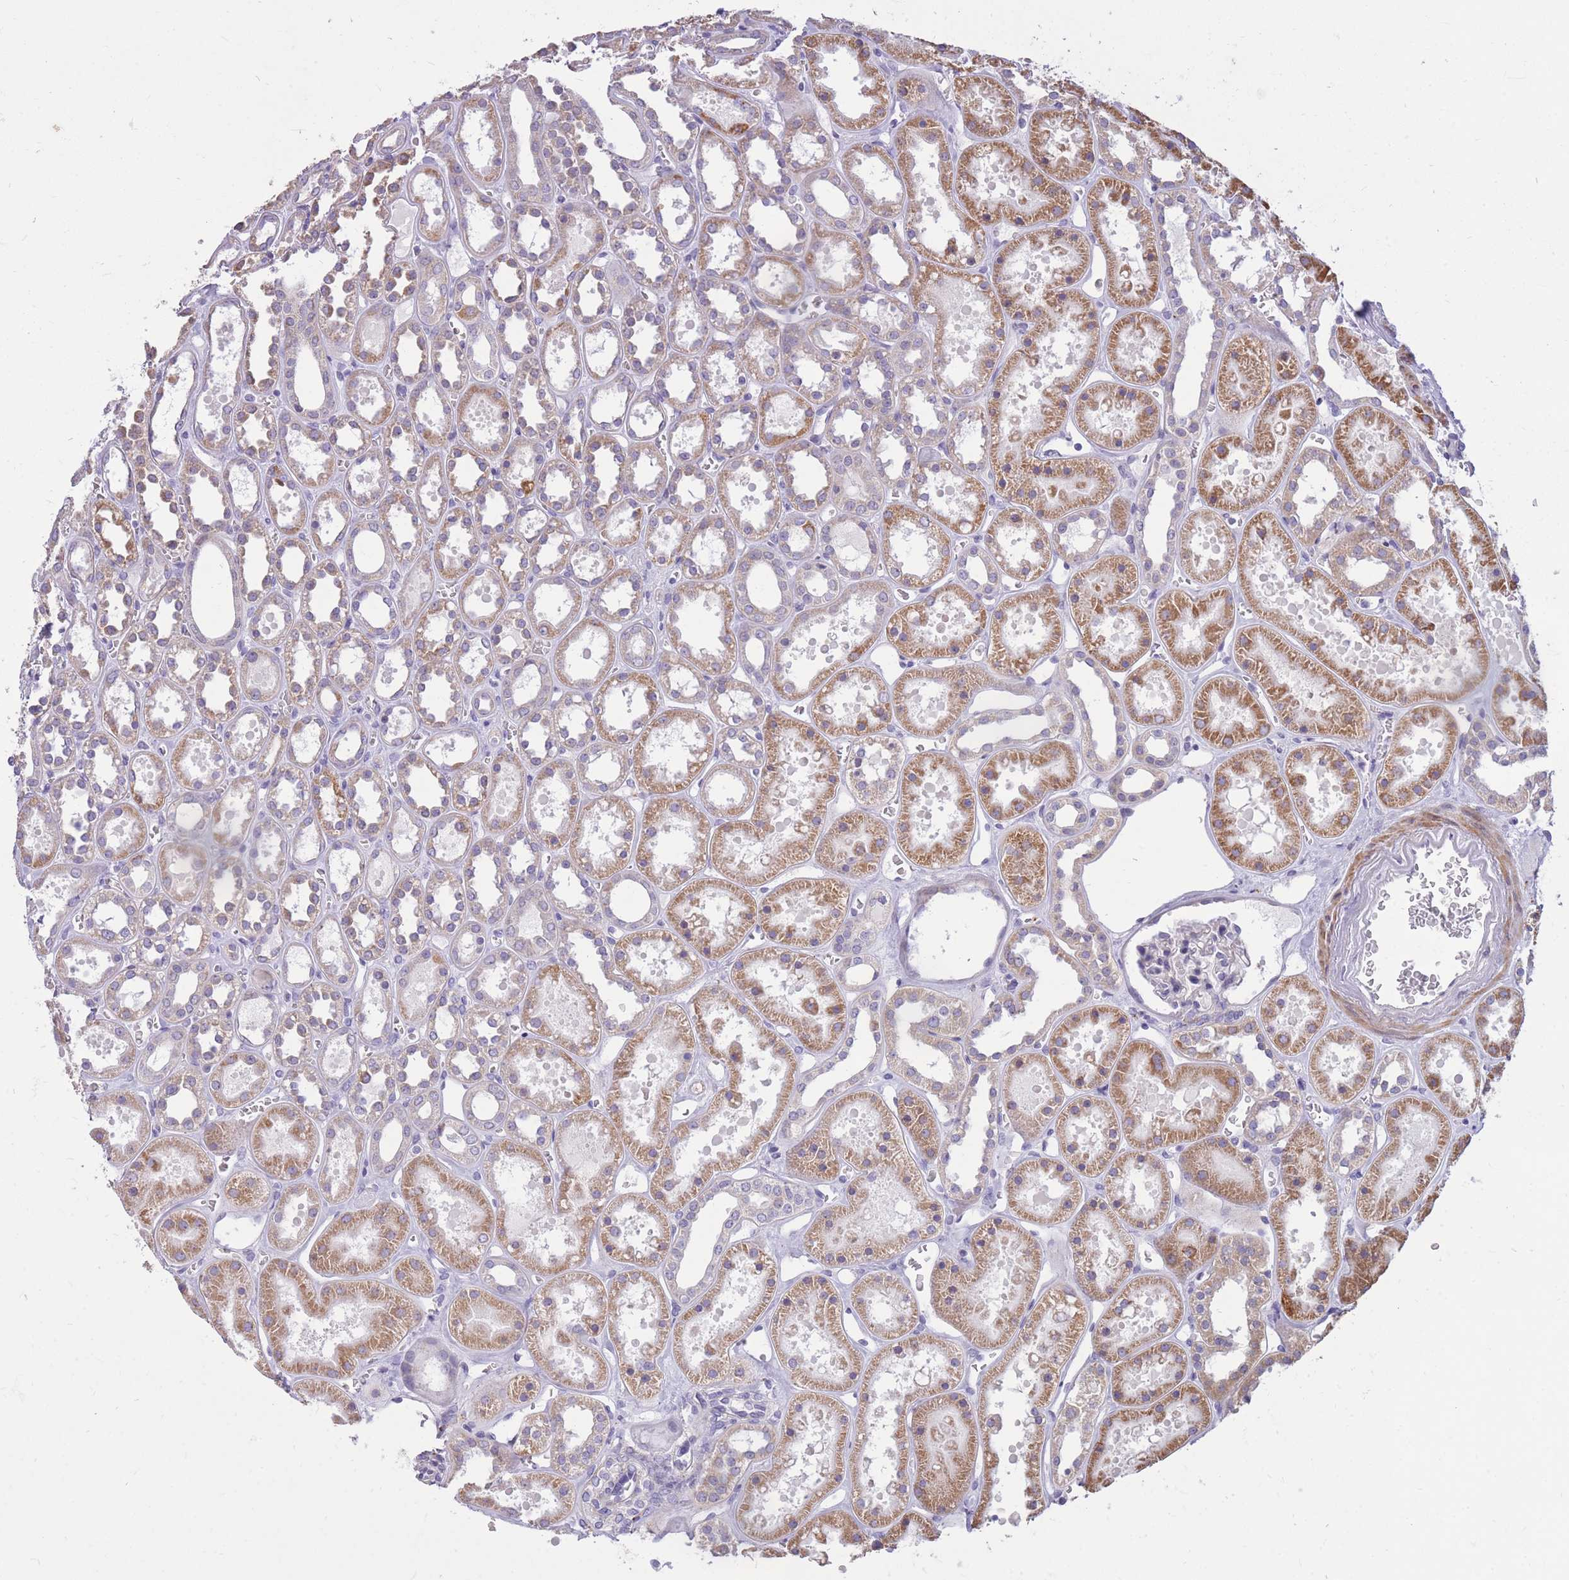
{"staining": {"intensity": "negative", "quantity": "none", "location": "none"}, "tissue": "kidney", "cell_type": "Cells in glomeruli", "image_type": "normal", "snomed": [{"axis": "morphology", "description": "Normal tissue, NOS"}, {"axis": "topography", "description": "Kidney"}], "caption": "This is an IHC histopathology image of unremarkable kidney. There is no expression in cells in glomeruli.", "gene": "RNF170", "patient": {"sex": "female", "age": 41}}